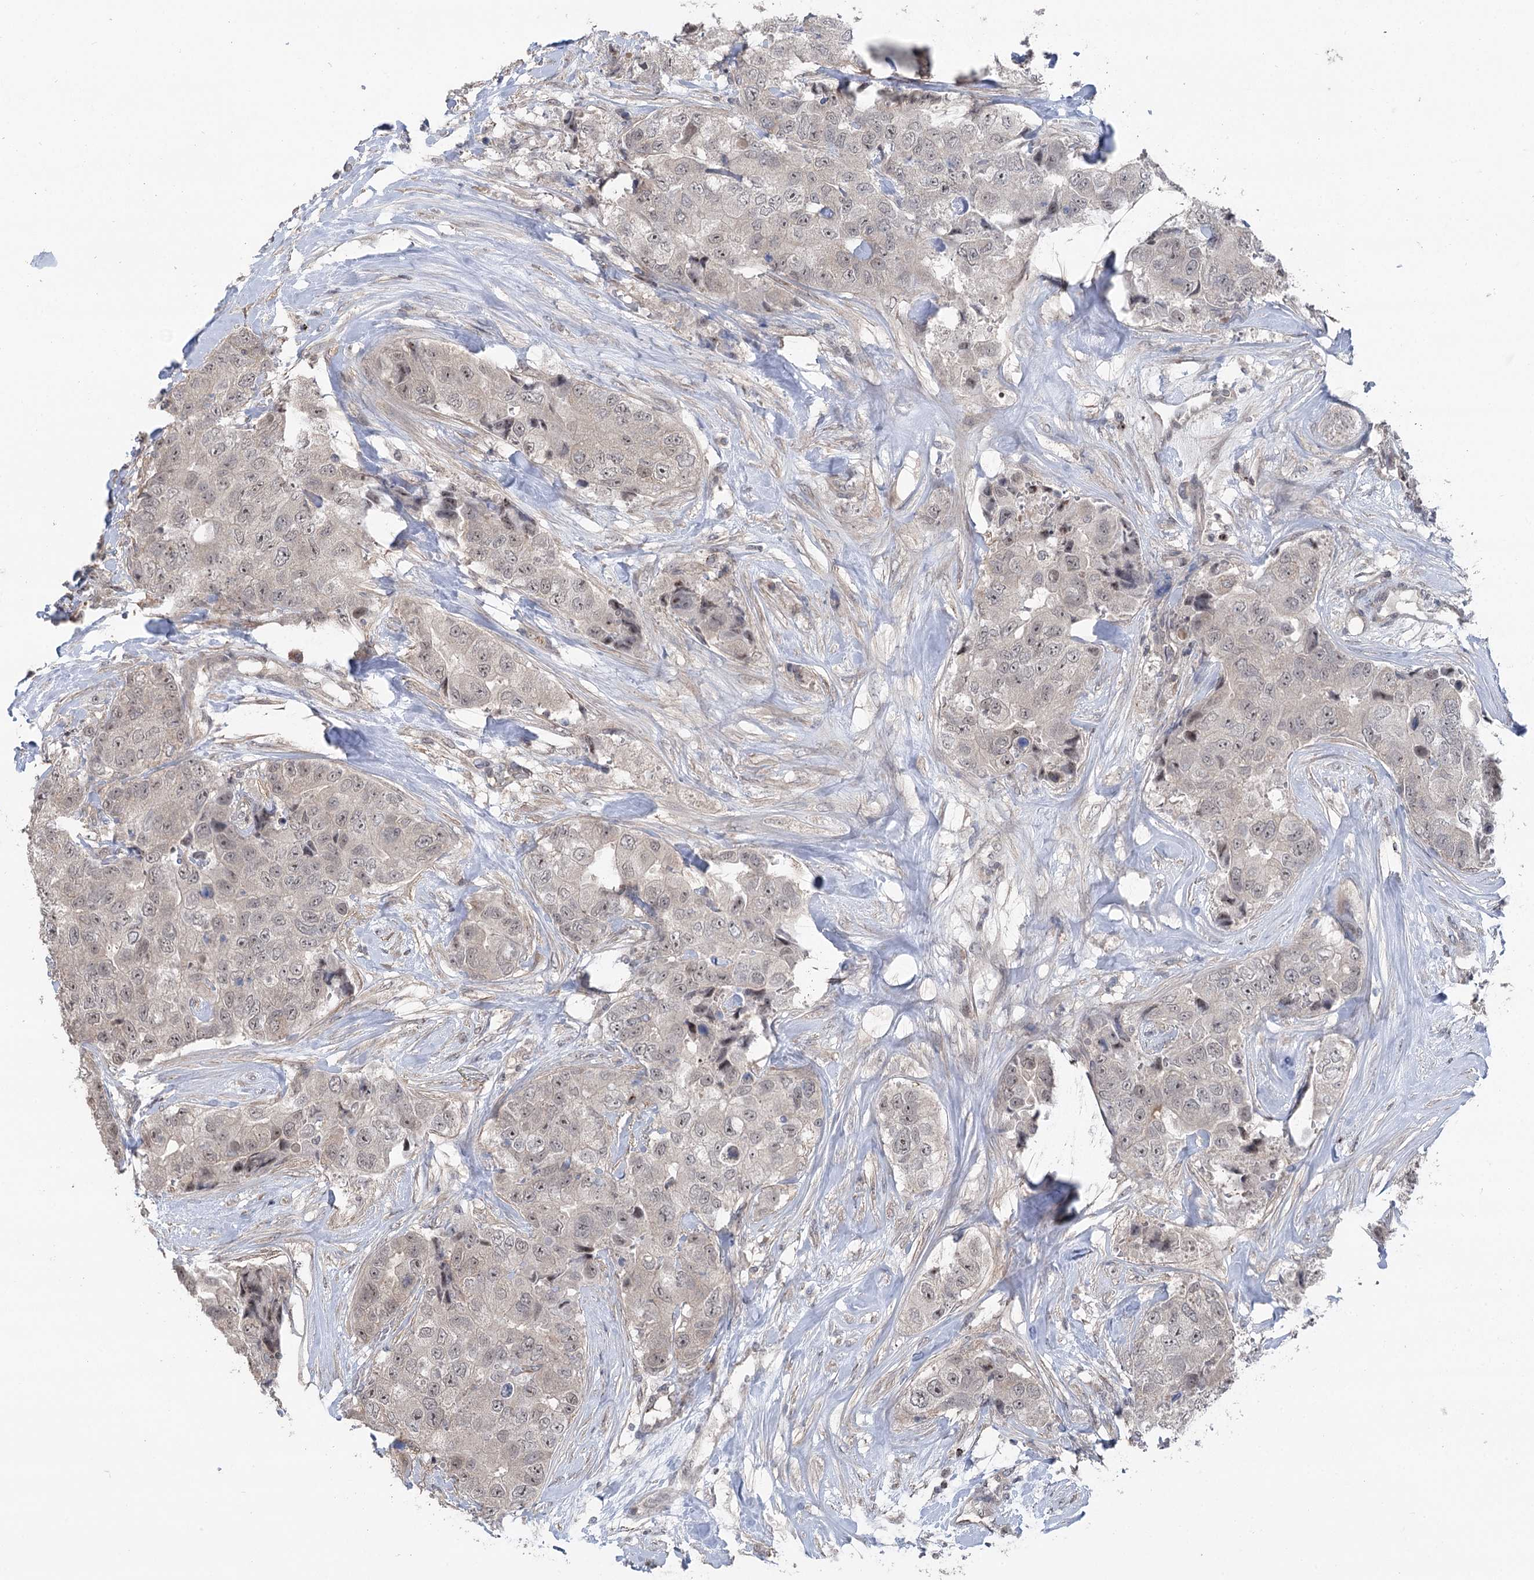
{"staining": {"intensity": "weak", "quantity": "25%-75%", "location": "nuclear"}, "tissue": "breast cancer", "cell_type": "Tumor cells", "image_type": "cancer", "snomed": [{"axis": "morphology", "description": "Duct carcinoma"}, {"axis": "topography", "description": "Breast"}], "caption": "The photomicrograph reveals a brown stain indicating the presence of a protein in the nuclear of tumor cells in breast invasive ductal carcinoma.", "gene": "CCSER2", "patient": {"sex": "female", "age": 62}}